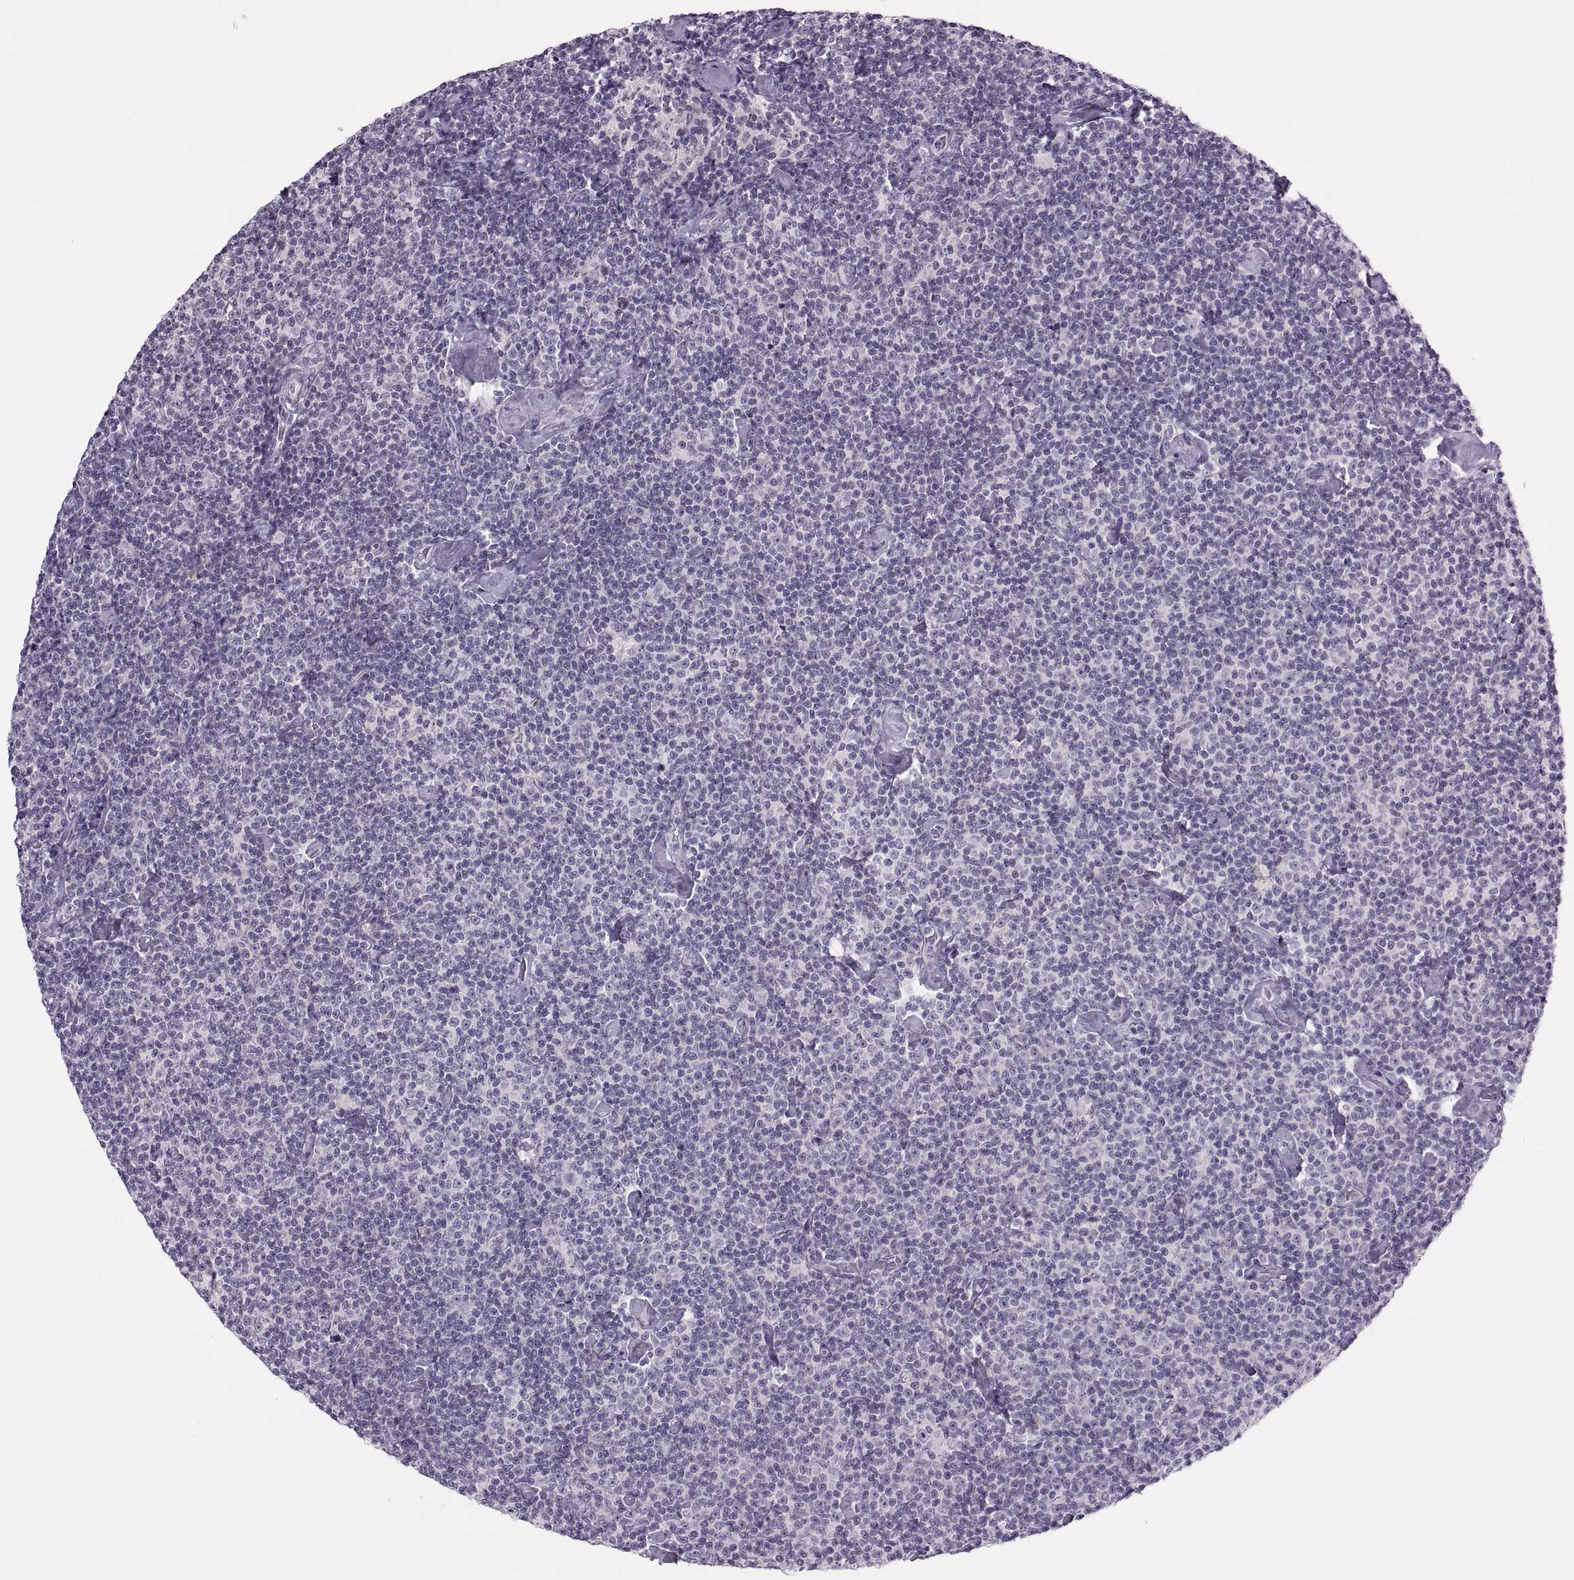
{"staining": {"intensity": "negative", "quantity": "none", "location": "none"}, "tissue": "lymphoma", "cell_type": "Tumor cells", "image_type": "cancer", "snomed": [{"axis": "morphology", "description": "Malignant lymphoma, non-Hodgkin's type, Low grade"}, {"axis": "topography", "description": "Lymph node"}], "caption": "IHC micrograph of human lymphoma stained for a protein (brown), which exhibits no expression in tumor cells.", "gene": "CHCT1", "patient": {"sex": "male", "age": 81}}